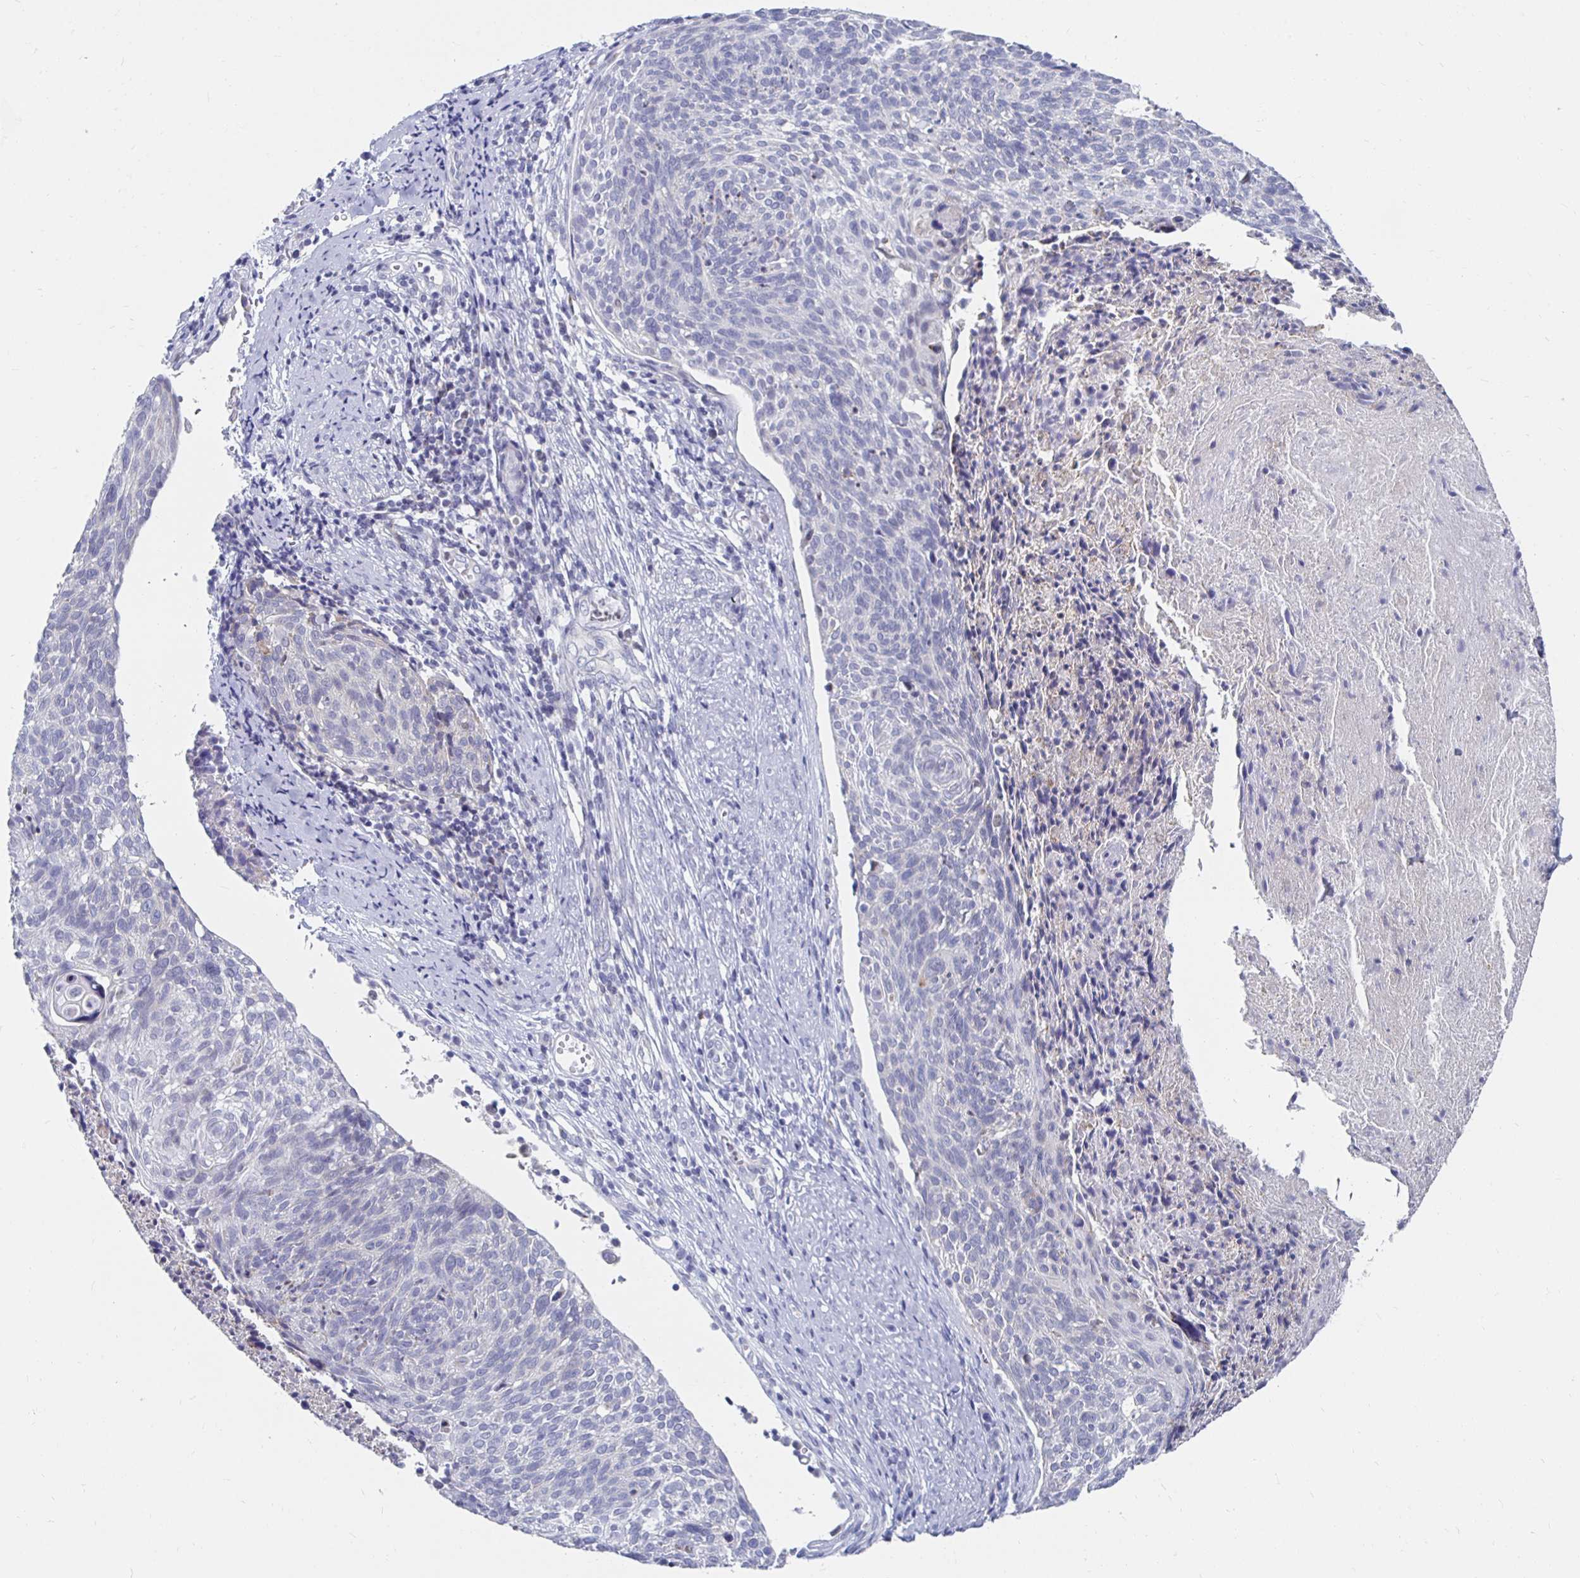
{"staining": {"intensity": "negative", "quantity": "none", "location": "none"}, "tissue": "cervical cancer", "cell_type": "Tumor cells", "image_type": "cancer", "snomed": [{"axis": "morphology", "description": "Squamous cell carcinoma, NOS"}, {"axis": "topography", "description": "Cervix"}], "caption": "Tumor cells show no significant expression in cervical squamous cell carcinoma.", "gene": "NOCT", "patient": {"sex": "female", "age": 49}}